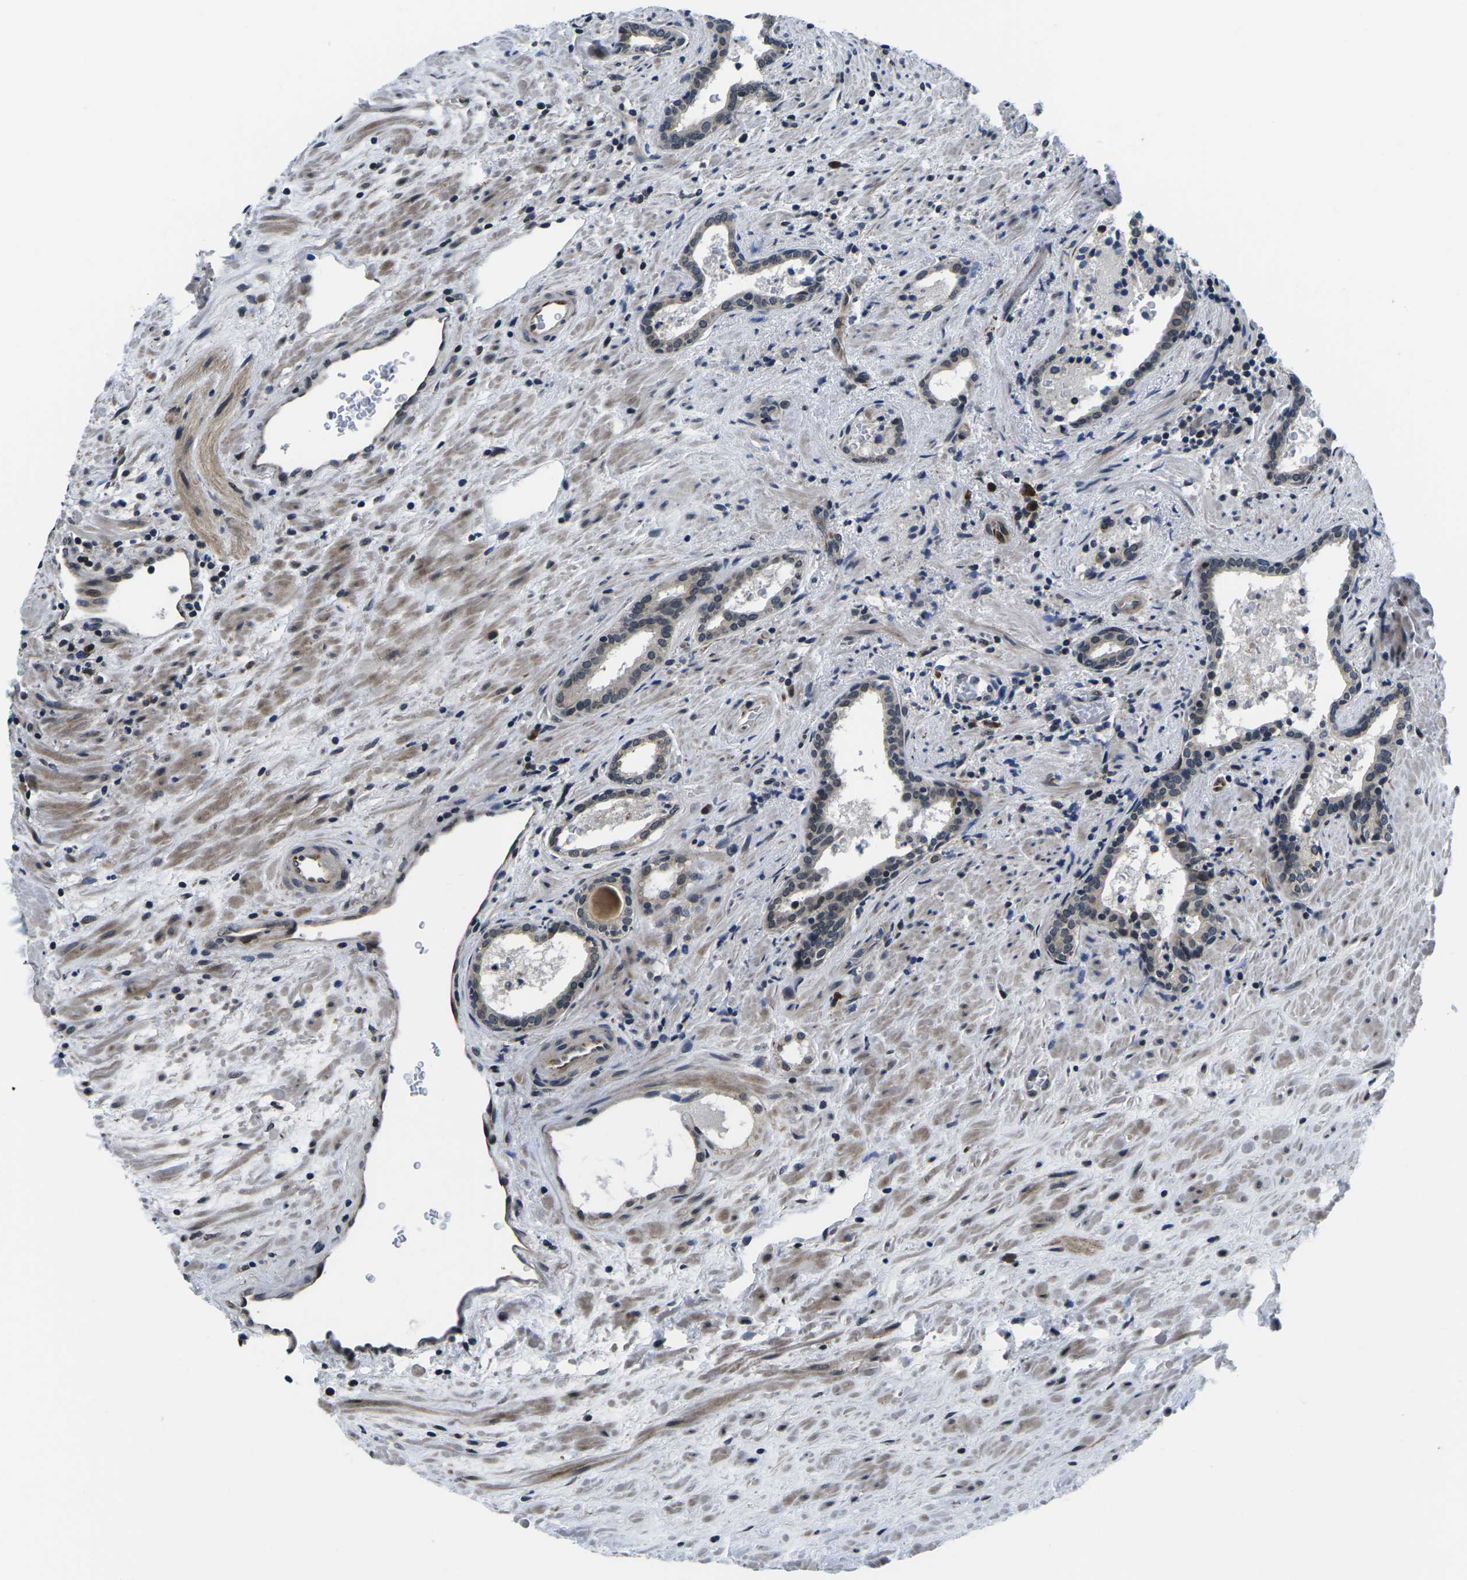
{"staining": {"intensity": "weak", "quantity": "25%-75%", "location": "cytoplasmic/membranous,nuclear"}, "tissue": "prostate cancer", "cell_type": "Tumor cells", "image_type": "cancer", "snomed": [{"axis": "morphology", "description": "Adenocarcinoma, High grade"}, {"axis": "topography", "description": "Prostate"}], "caption": "This micrograph exhibits IHC staining of human high-grade adenocarcinoma (prostate), with low weak cytoplasmic/membranous and nuclear positivity in about 25%-75% of tumor cells.", "gene": "CCNE1", "patient": {"sex": "male", "age": 71}}